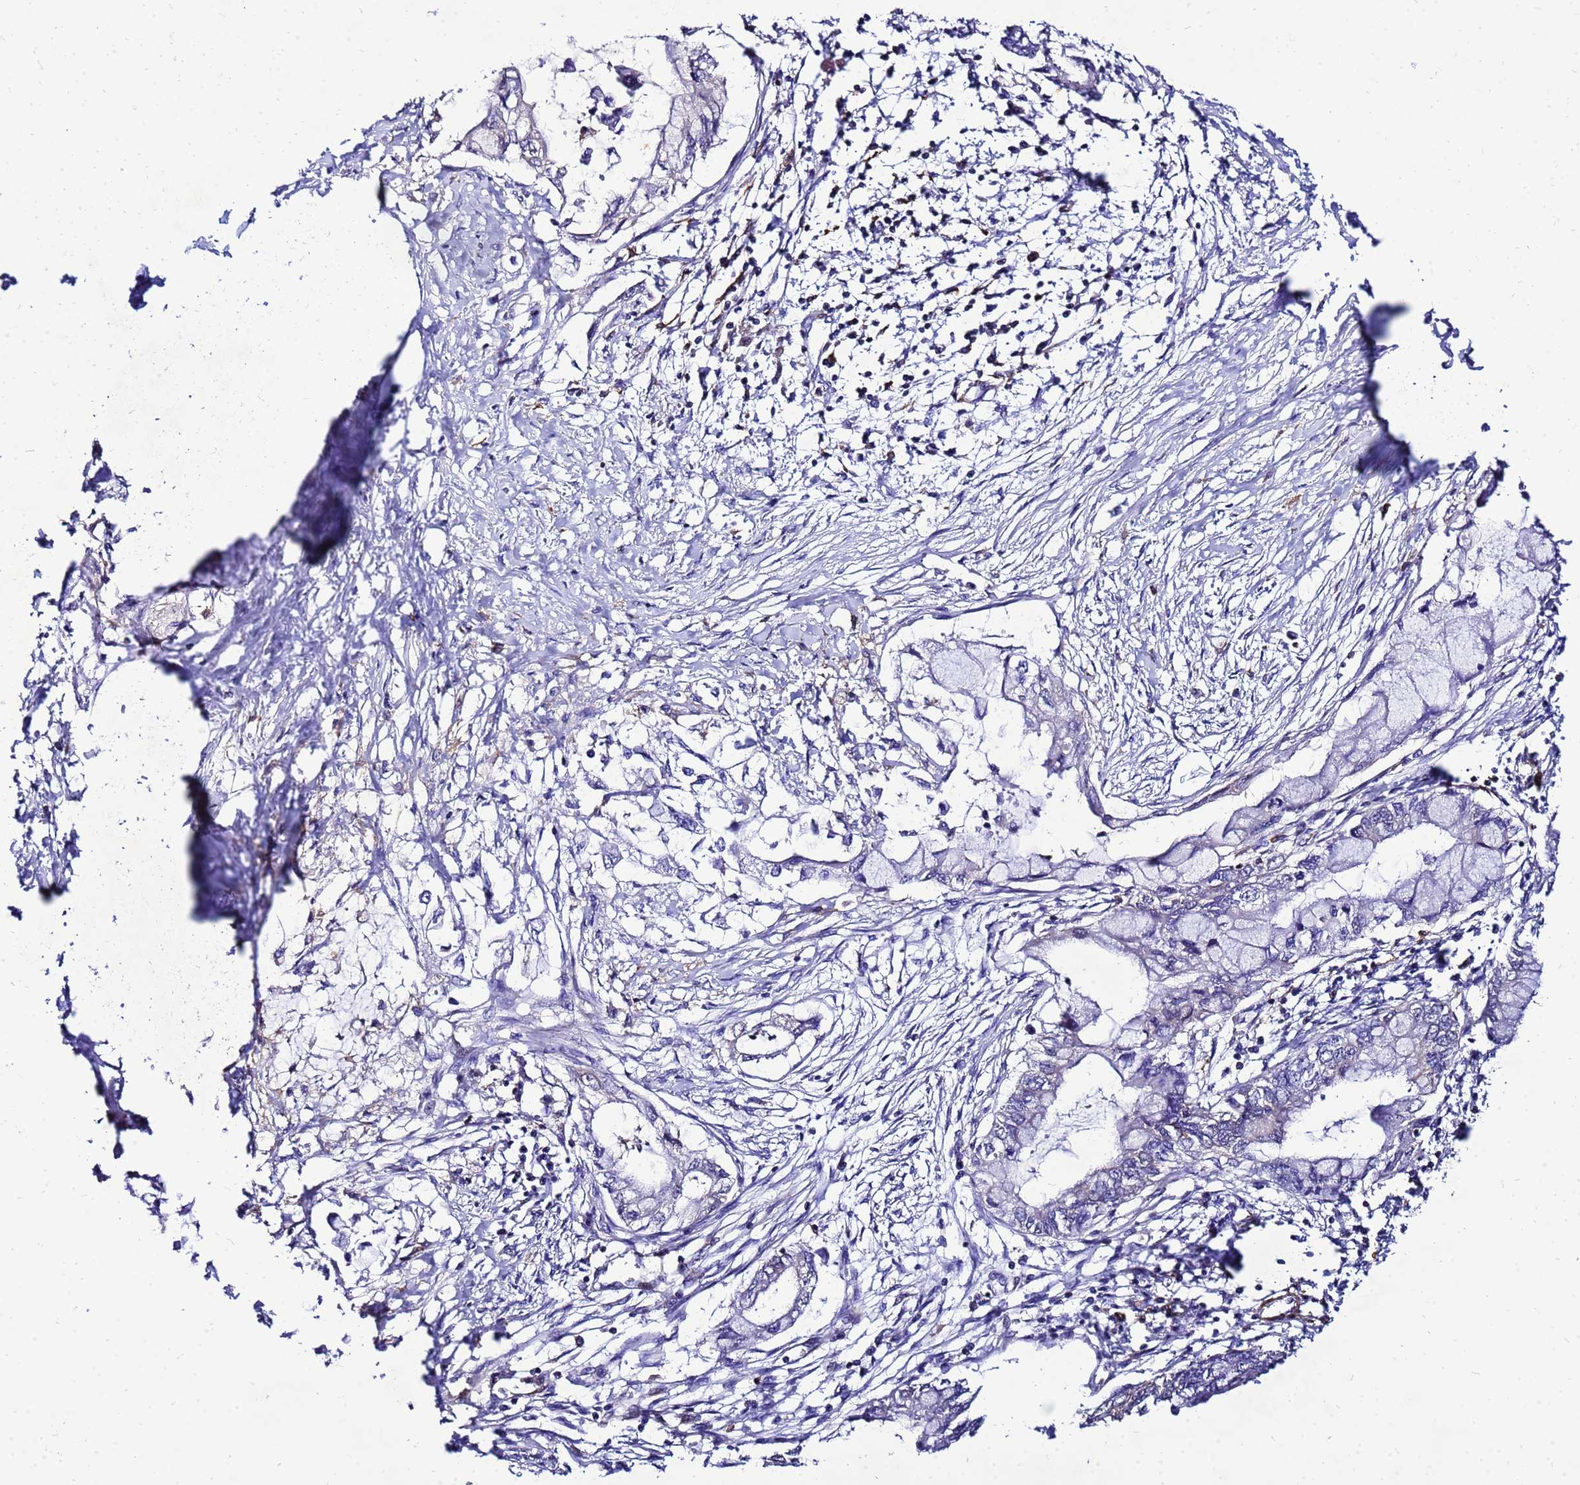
{"staining": {"intensity": "negative", "quantity": "none", "location": "none"}, "tissue": "pancreatic cancer", "cell_type": "Tumor cells", "image_type": "cancer", "snomed": [{"axis": "morphology", "description": "Adenocarcinoma, NOS"}, {"axis": "topography", "description": "Pancreas"}], "caption": "This image is of pancreatic cancer stained with immunohistochemistry (IHC) to label a protein in brown with the nuclei are counter-stained blue. There is no positivity in tumor cells.", "gene": "DBNDD2", "patient": {"sex": "male", "age": 48}}